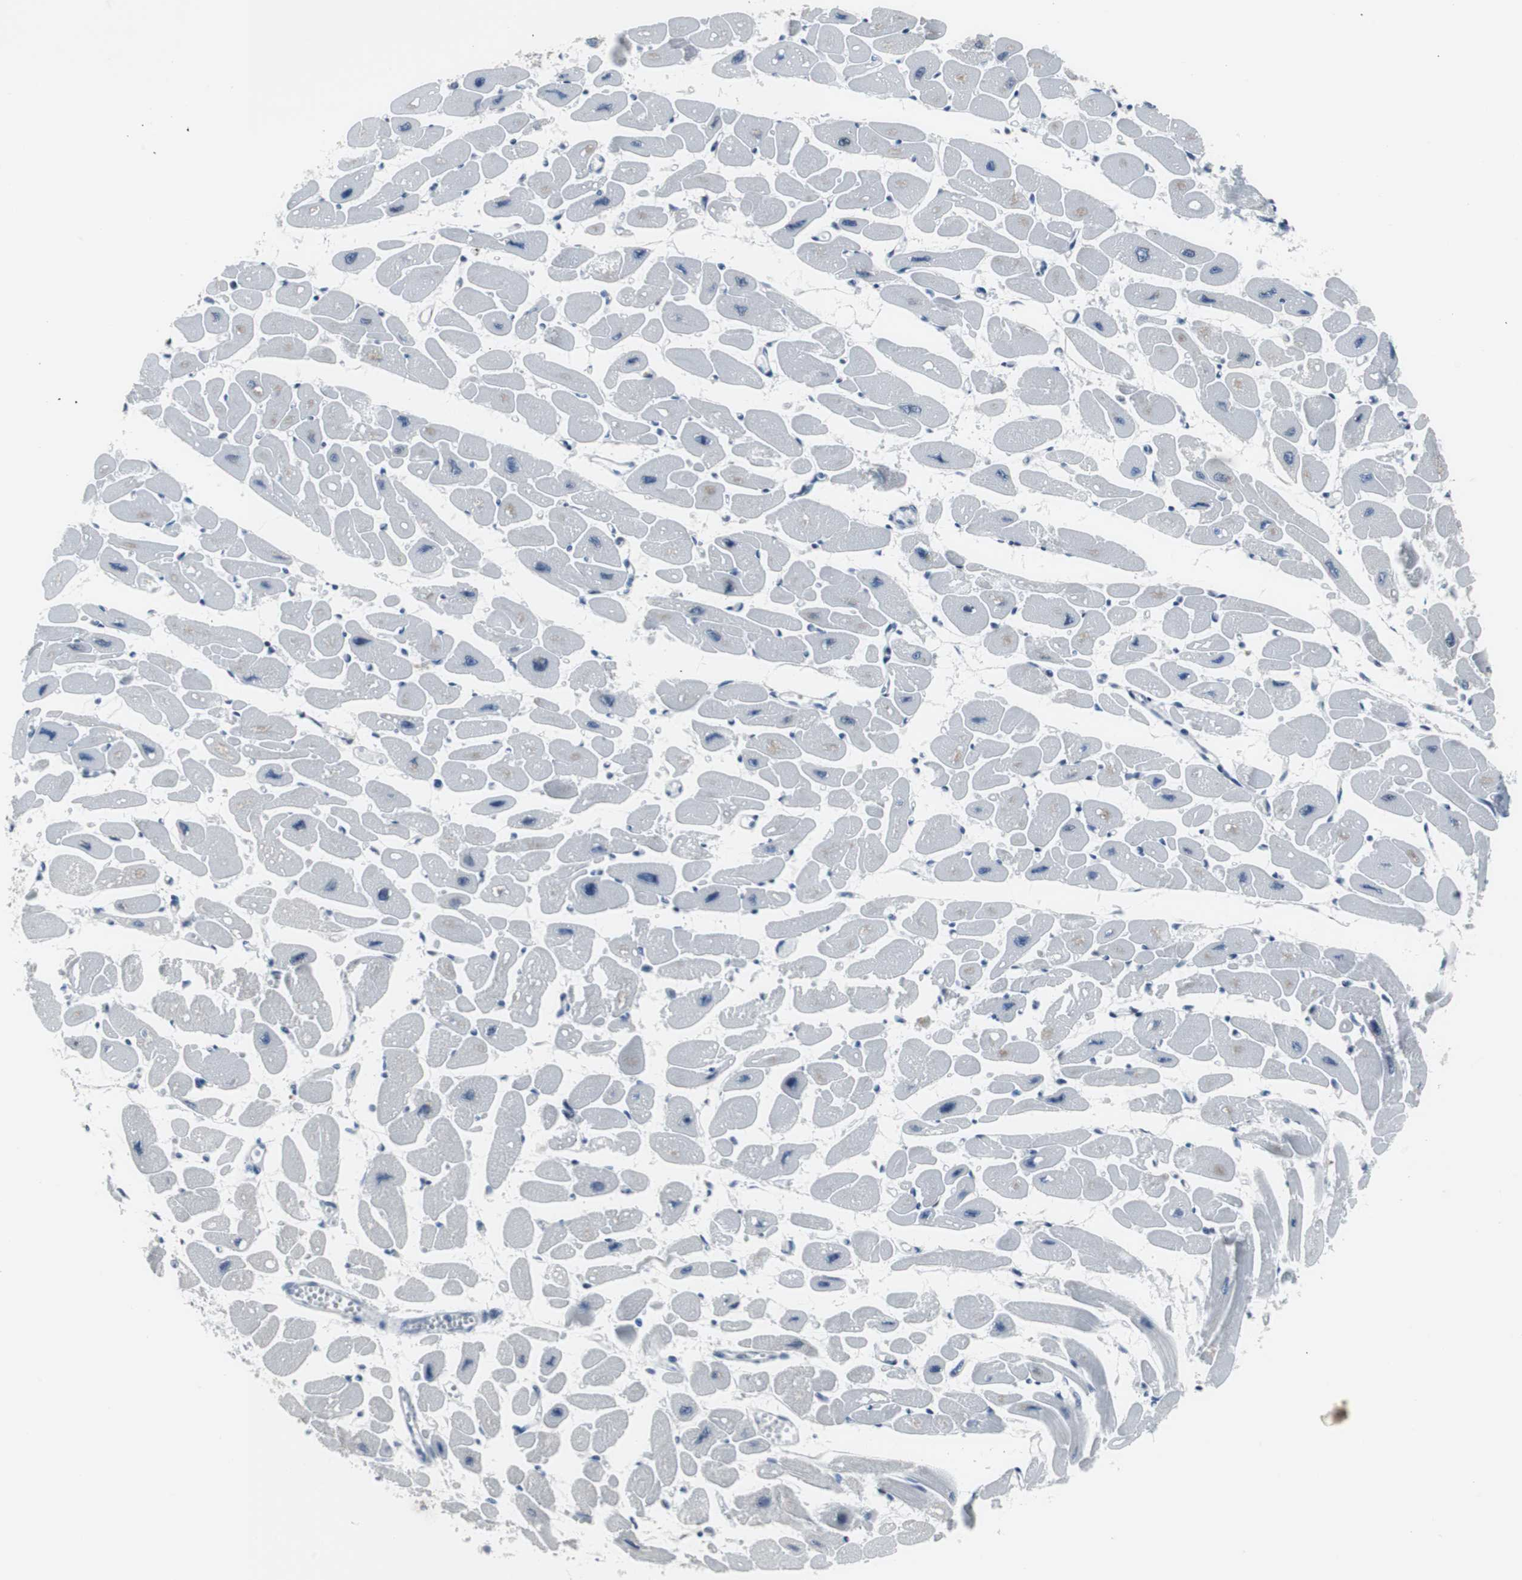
{"staining": {"intensity": "negative", "quantity": "none", "location": "none"}, "tissue": "heart muscle", "cell_type": "Cardiomyocytes", "image_type": "normal", "snomed": [{"axis": "morphology", "description": "Normal tissue, NOS"}, {"axis": "topography", "description": "Heart"}], "caption": "The IHC photomicrograph has no significant expression in cardiomyocytes of heart muscle. (DAB immunohistochemistry (IHC), high magnification).", "gene": "DOK1", "patient": {"sex": "female", "age": 54}}